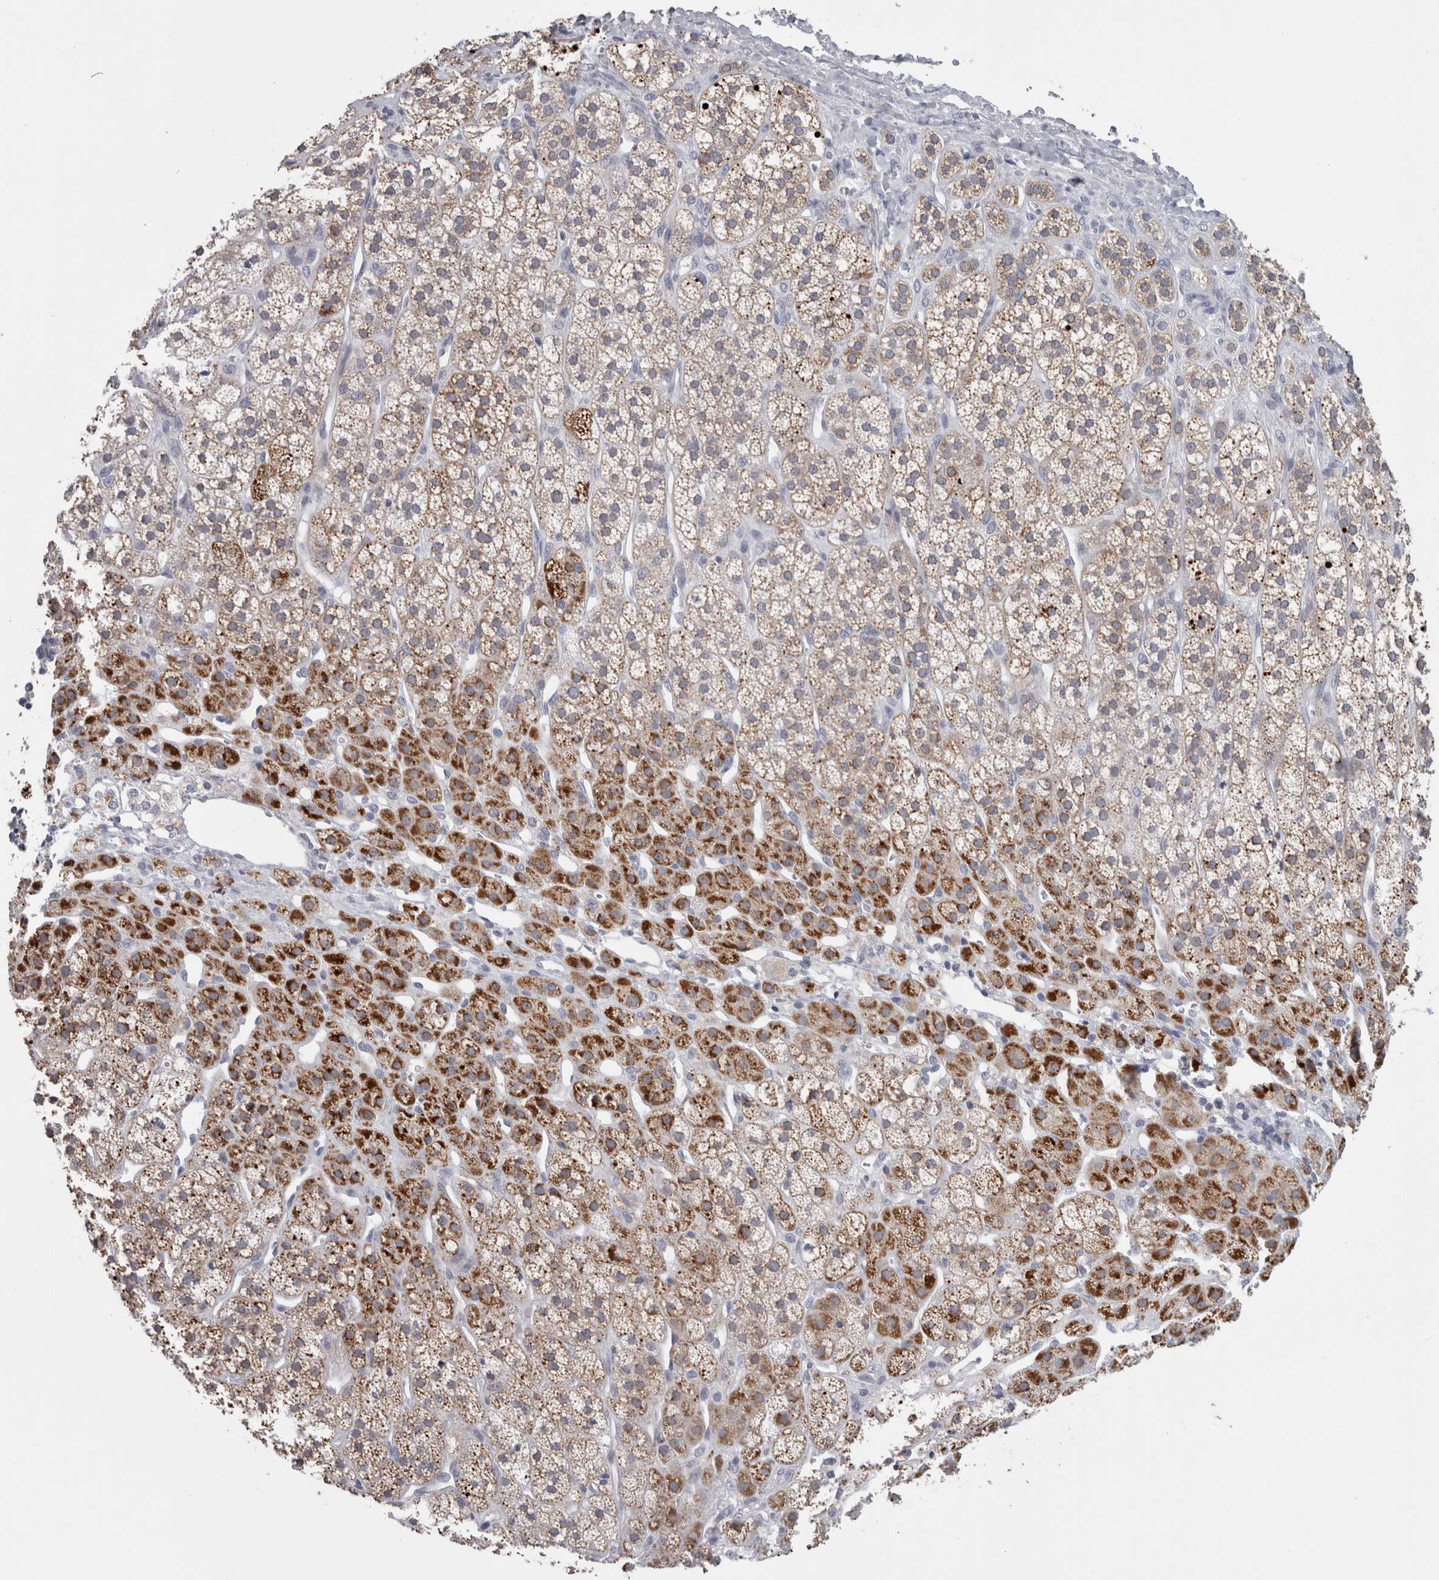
{"staining": {"intensity": "strong", "quantity": "25%-75%", "location": "cytoplasmic/membranous"}, "tissue": "adrenal gland", "cell_type": "Glandular cells", "image_type": "normal", "snomed": [{"axis": "morphology", "description": "Normal tissue, NOS"}, {"axis": "topography", "description": "Adrenal gland"}], "caption": "Brown immunohistochemical staining in normal human adrenal gland shows strong cytoplasmic/membranous staining in approximately 25%-75% of glandular cells. (IHC, brightfield microscopy, high magnification).", "gene": "TCAP", "patient": {"sex": "male", "age": 56}}